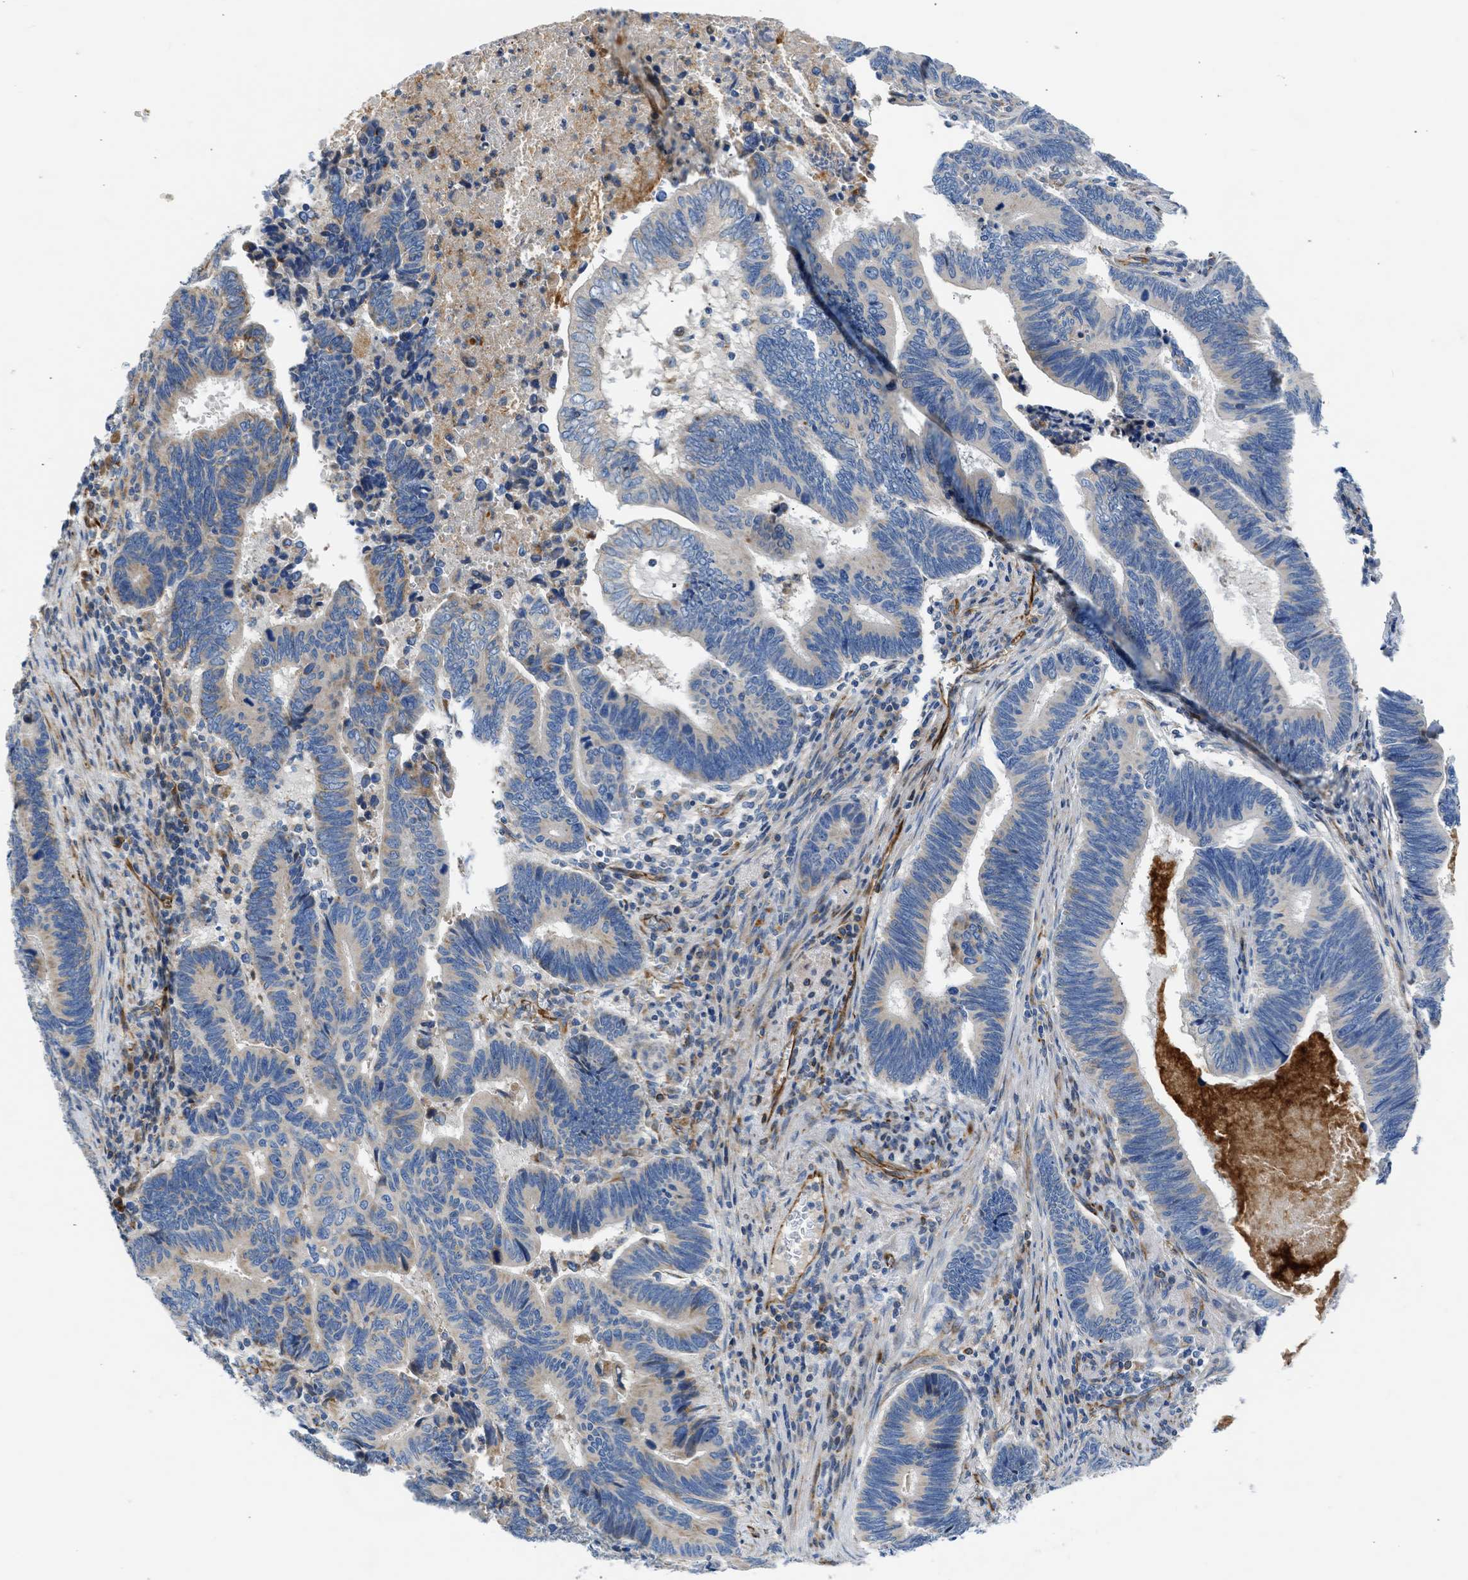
{"staining": {"intensity": "weak", "quantity": "<25%", "location": "cytoplasmic/membranous"}, "tissue": "pancreatic cancer", "cell_type": "Tumor cells", "image_type": "cancer", "snomed": [{"axis": "morphology", "description": "Adenocarcinoma, NOS"}, {"axis": "topography", "description": "Pancreas"}], "caption": "A micrograph of pancreatic adenocarcinoma stained for a protein displays no brown staining in tumor cells.", "gene": "ULK4", "patient": {"sex": "female", "age": 70}}